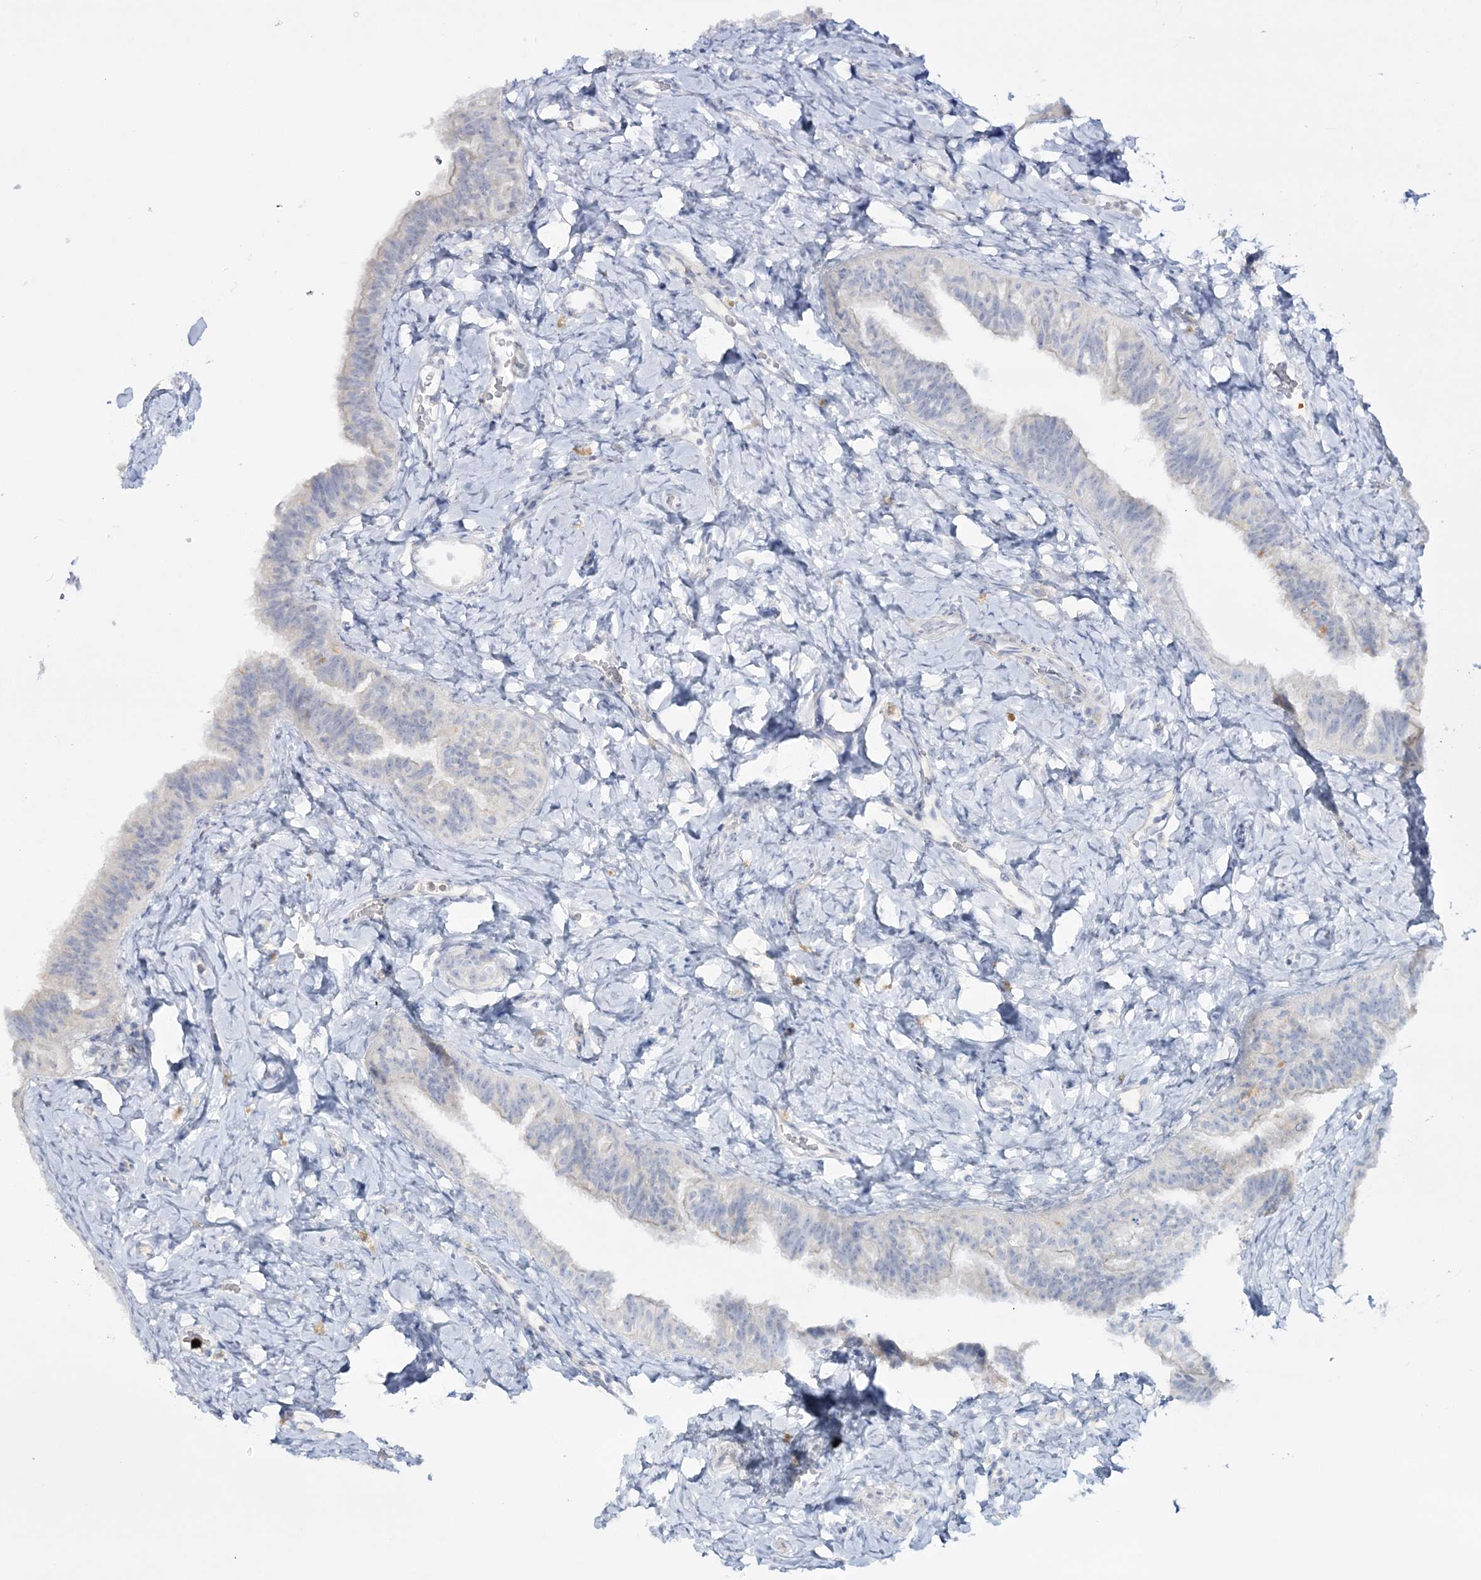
{"staining": {"intensity": "negative", "quantity": "none", "location": "none"}, "tissue": "fallopian tube", "cell_type": "Glandular cells", "image_type": "normal", "snomed": [{"axis": "morphology", "description": "Normal tissue, NOS"}, {"axis": "topography", "description": "Fallopian tube"}], "caption": "The IHC image has no significant staining in glandular cells of fallopian tube. (DAB immunohistochemistry (IHC), high magnification).", "gene": "WDSUB1", "patient": {"sex": "female", "age": 39}}